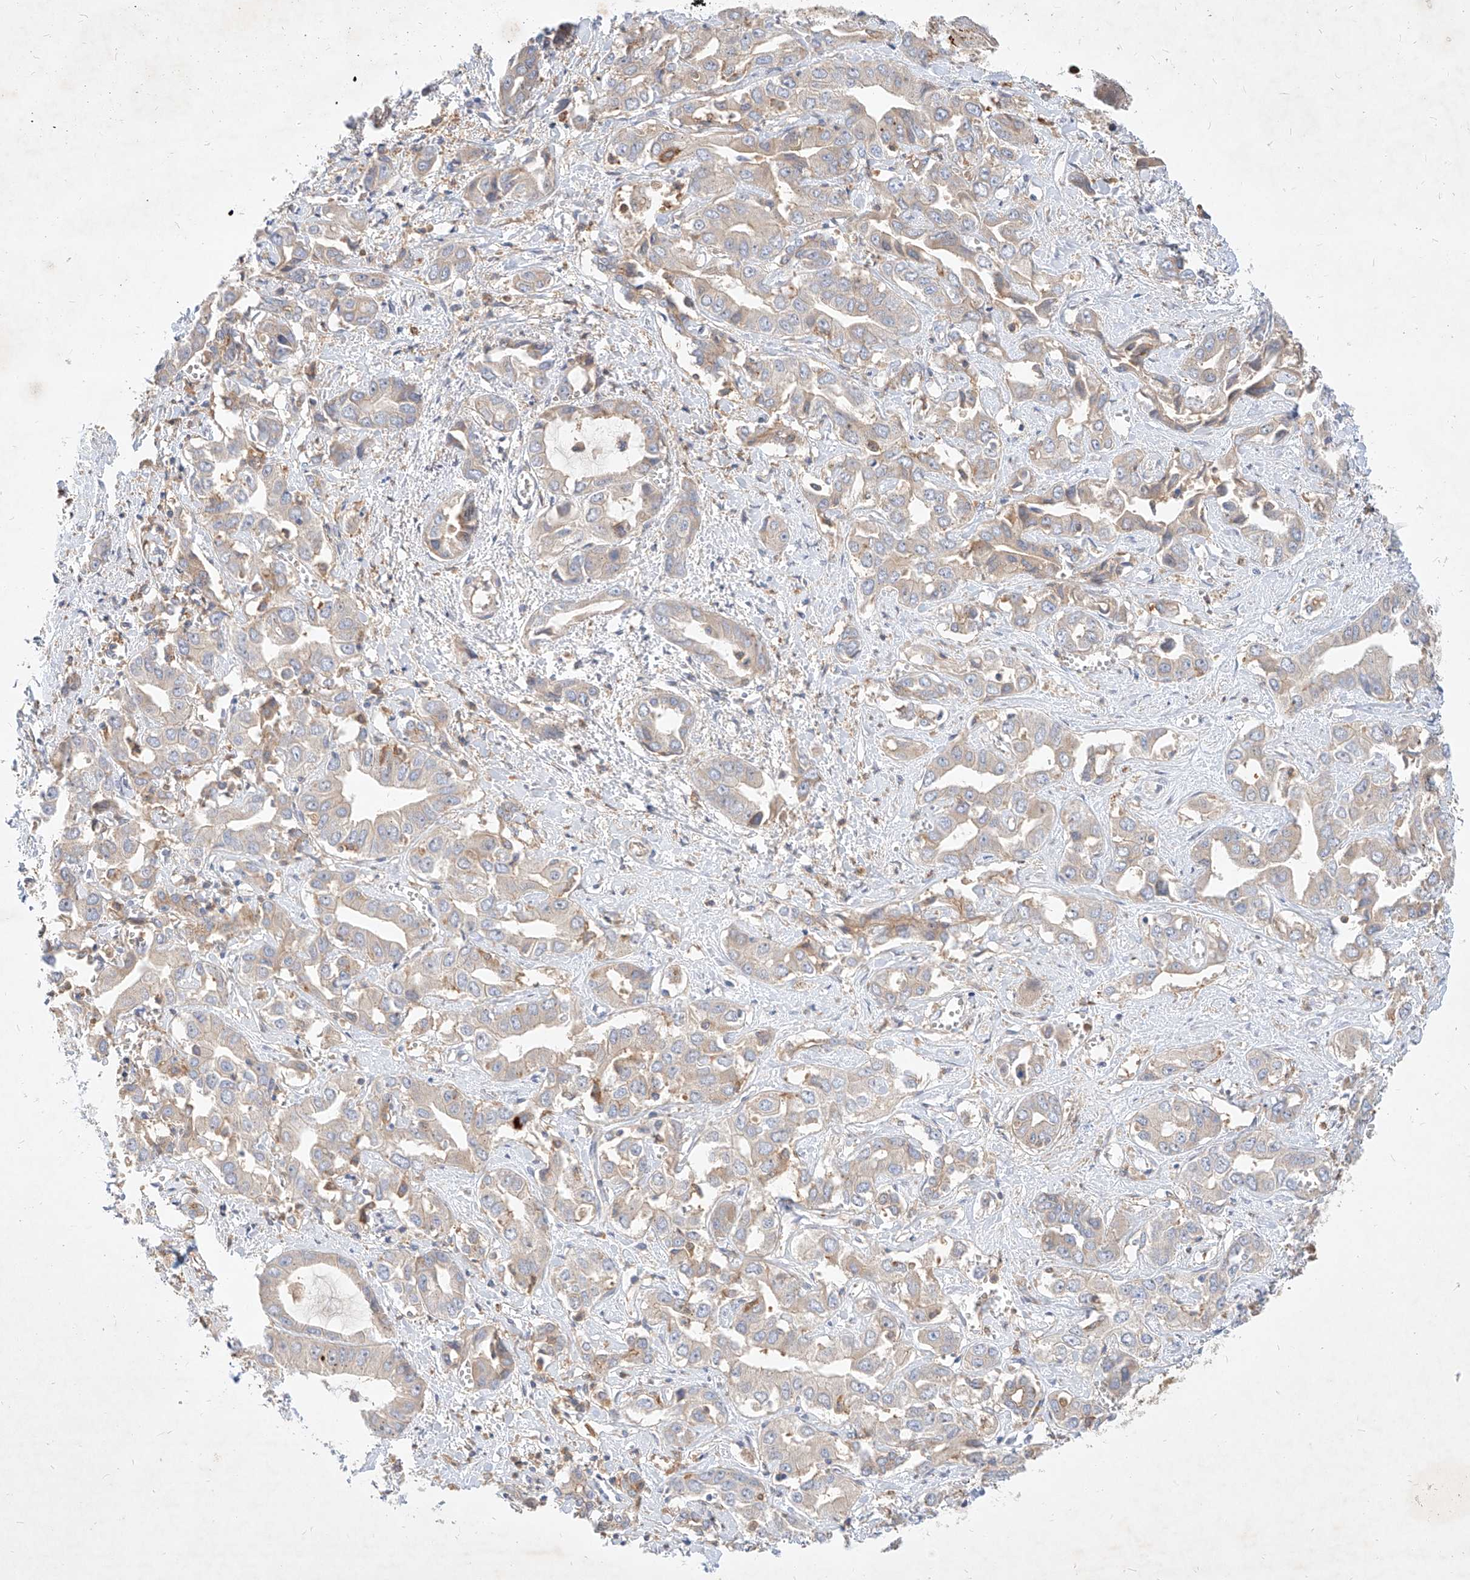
{"staining": {"intensity": "weak", "quantity": "<25%", "location": "cytoplasmic/membranous"}, "tissue": "liver cancer", "cell_type": "Tumor cells", "image_type": "cancer", "snomed": [{"axis": "morphology", "description": "Cholangiocarcinoma"}, {"axis": "topography", "description": "Liver"}], "caption": "Immunohistochemistry (IHC) image of neoplastic tissue: liver cancer stained with DAB exhibits no significant protein staining in tumor cells.", "gene": "NFAM1", "patient": {"sex": "female", "age": 52}}